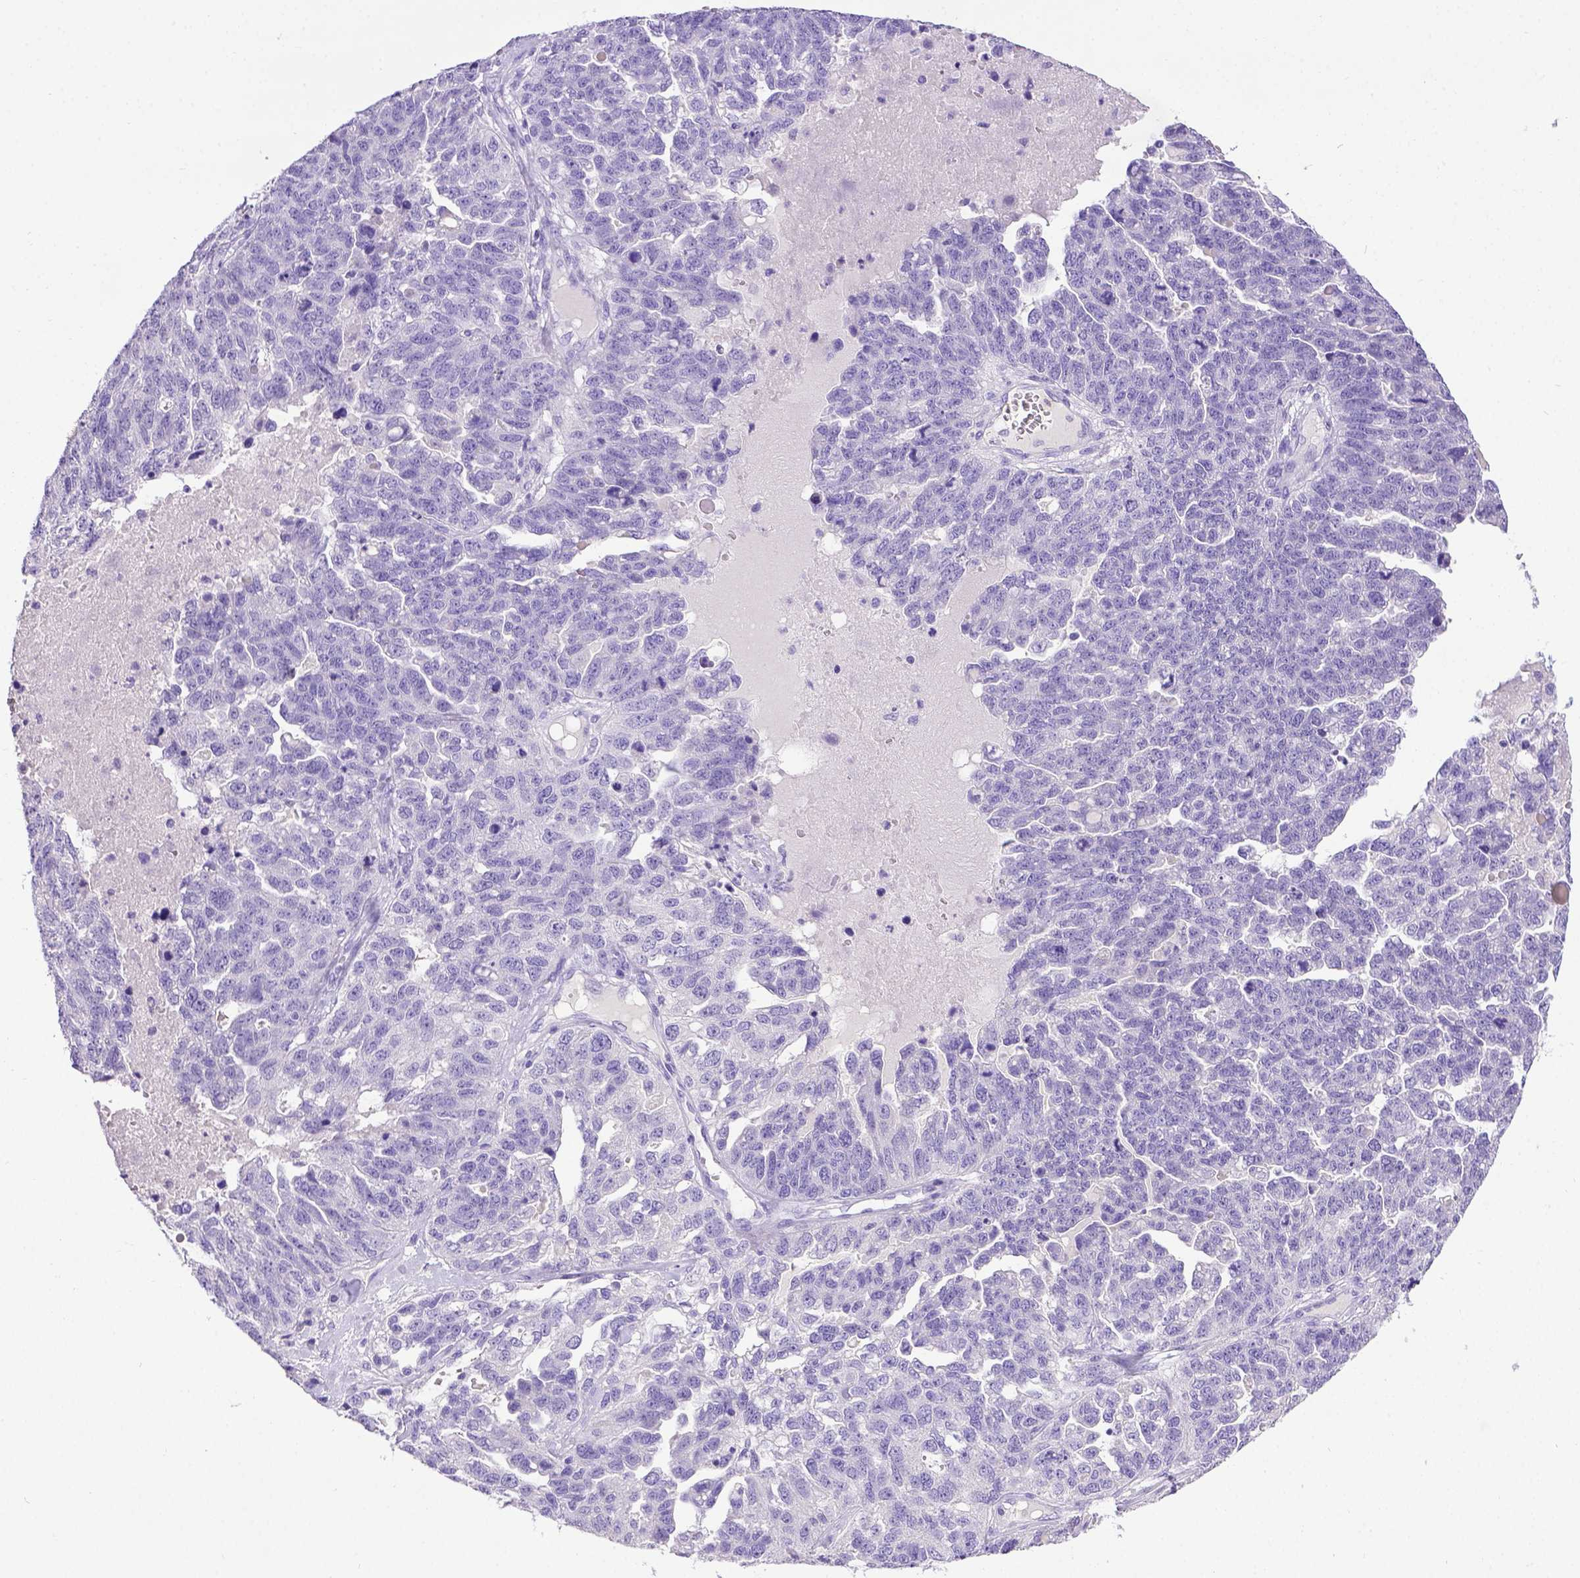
{"staining": {"intensity": "negative", "quantity": "none", "location": "none"}, "tissue": "ovarian cancer", "cell_type": "Tumor cells", "image_type": "cancer", "snomed": [{"axis": "morphology", "description": "Cystadenocarcinoma, serous, NOS"}, {"axis": "topography", "description": "Ovary"}], "caption": "A high-resolution micrograph shows immunohistochemistry (IHC) staining of ovarian cancer (serous cystadenocarcinoma), which demonstrates no significant positivity in tumor cells.", "gene": "B3GAT1", "patient": {"sex": "female", "age": 71}}